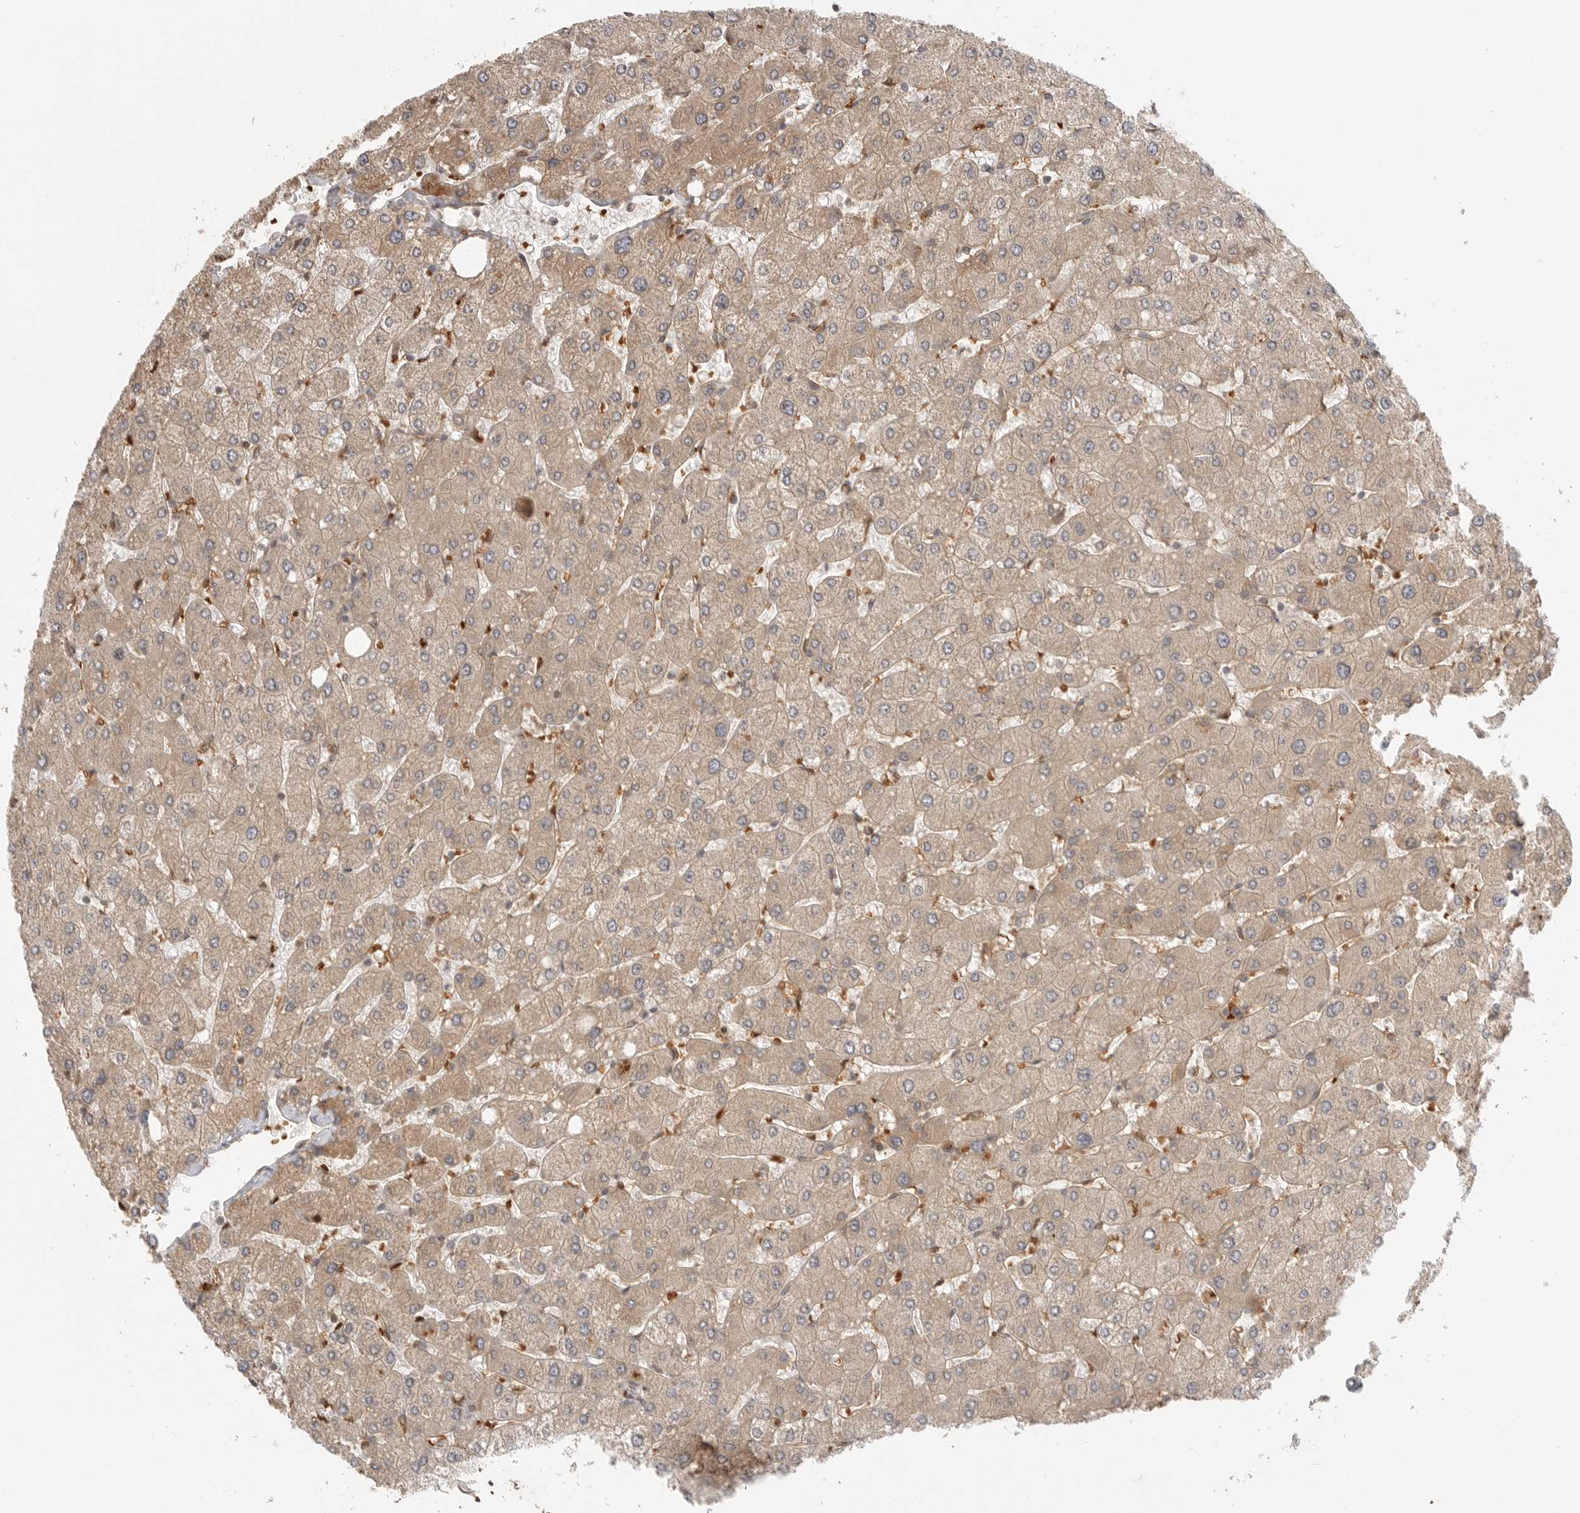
{"staining": {"intensity": "moderate", "quantity": ">75%", "location": "cytoplasmic/membranous,nuclear"}, "tissue": "liver", "cell_type": "Cholangiocytes", "image_type": "normal", "snomed": [{"axis": "morphology", "description": "Normal tissue, NOS"}, {"axis": "topography", "description": "Liver"}], "caption": "High-power microscopy captured an IHC photomicrograph of unremarkable liver, revealing moderate cytoplasmic/membranous,nuclear positivity in about >75% of cholangiocytes.", "gene": "CCPG1", "patient": {"sex": "male", "age": 55}}